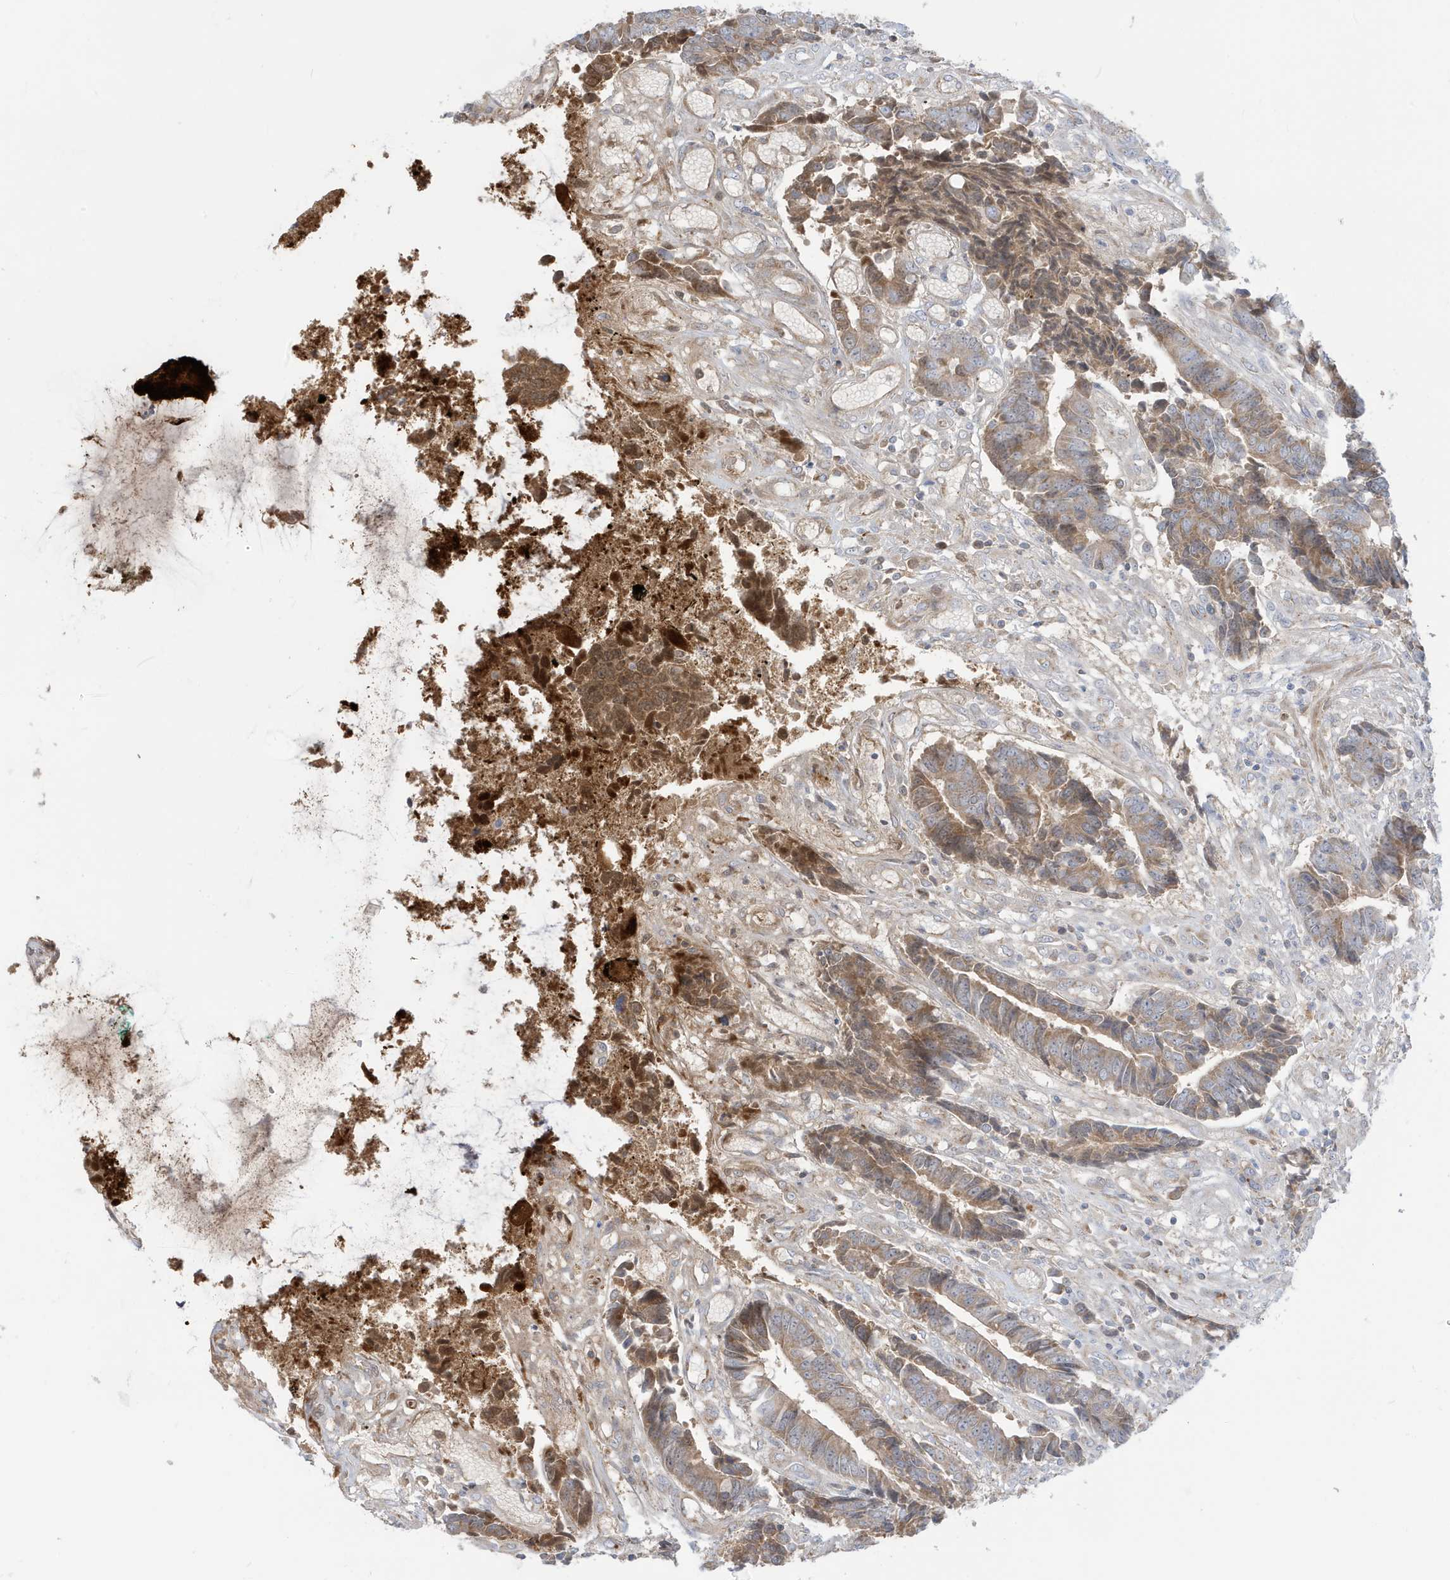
{"staining": {"intensity": "moderate", "quantity": ">75%", "location": "cytoplasmic/membranous"}, "tissue": "colorectal cancer", "cell_type": "Tumor cells", "image_type": "cancer", "snomed": [{"axis": "morphology", "description": "Adenocarcinoma, NOS"}, {"axis": "topography", "description": "Rectum"}], "caption": "Immunohistochemical staining of colorectal adenocarcinoma exhibits medium levels of moderate cytoplasmic/membranous protein staining in approximately >75% of tumor cells. The staining is performed using DAB brown chromogen to label protein expression. The nuclei are counter-stained blue using hematoxylin.", "gene": "IFT57", "patient": {"sex": "male", "age": 84}}